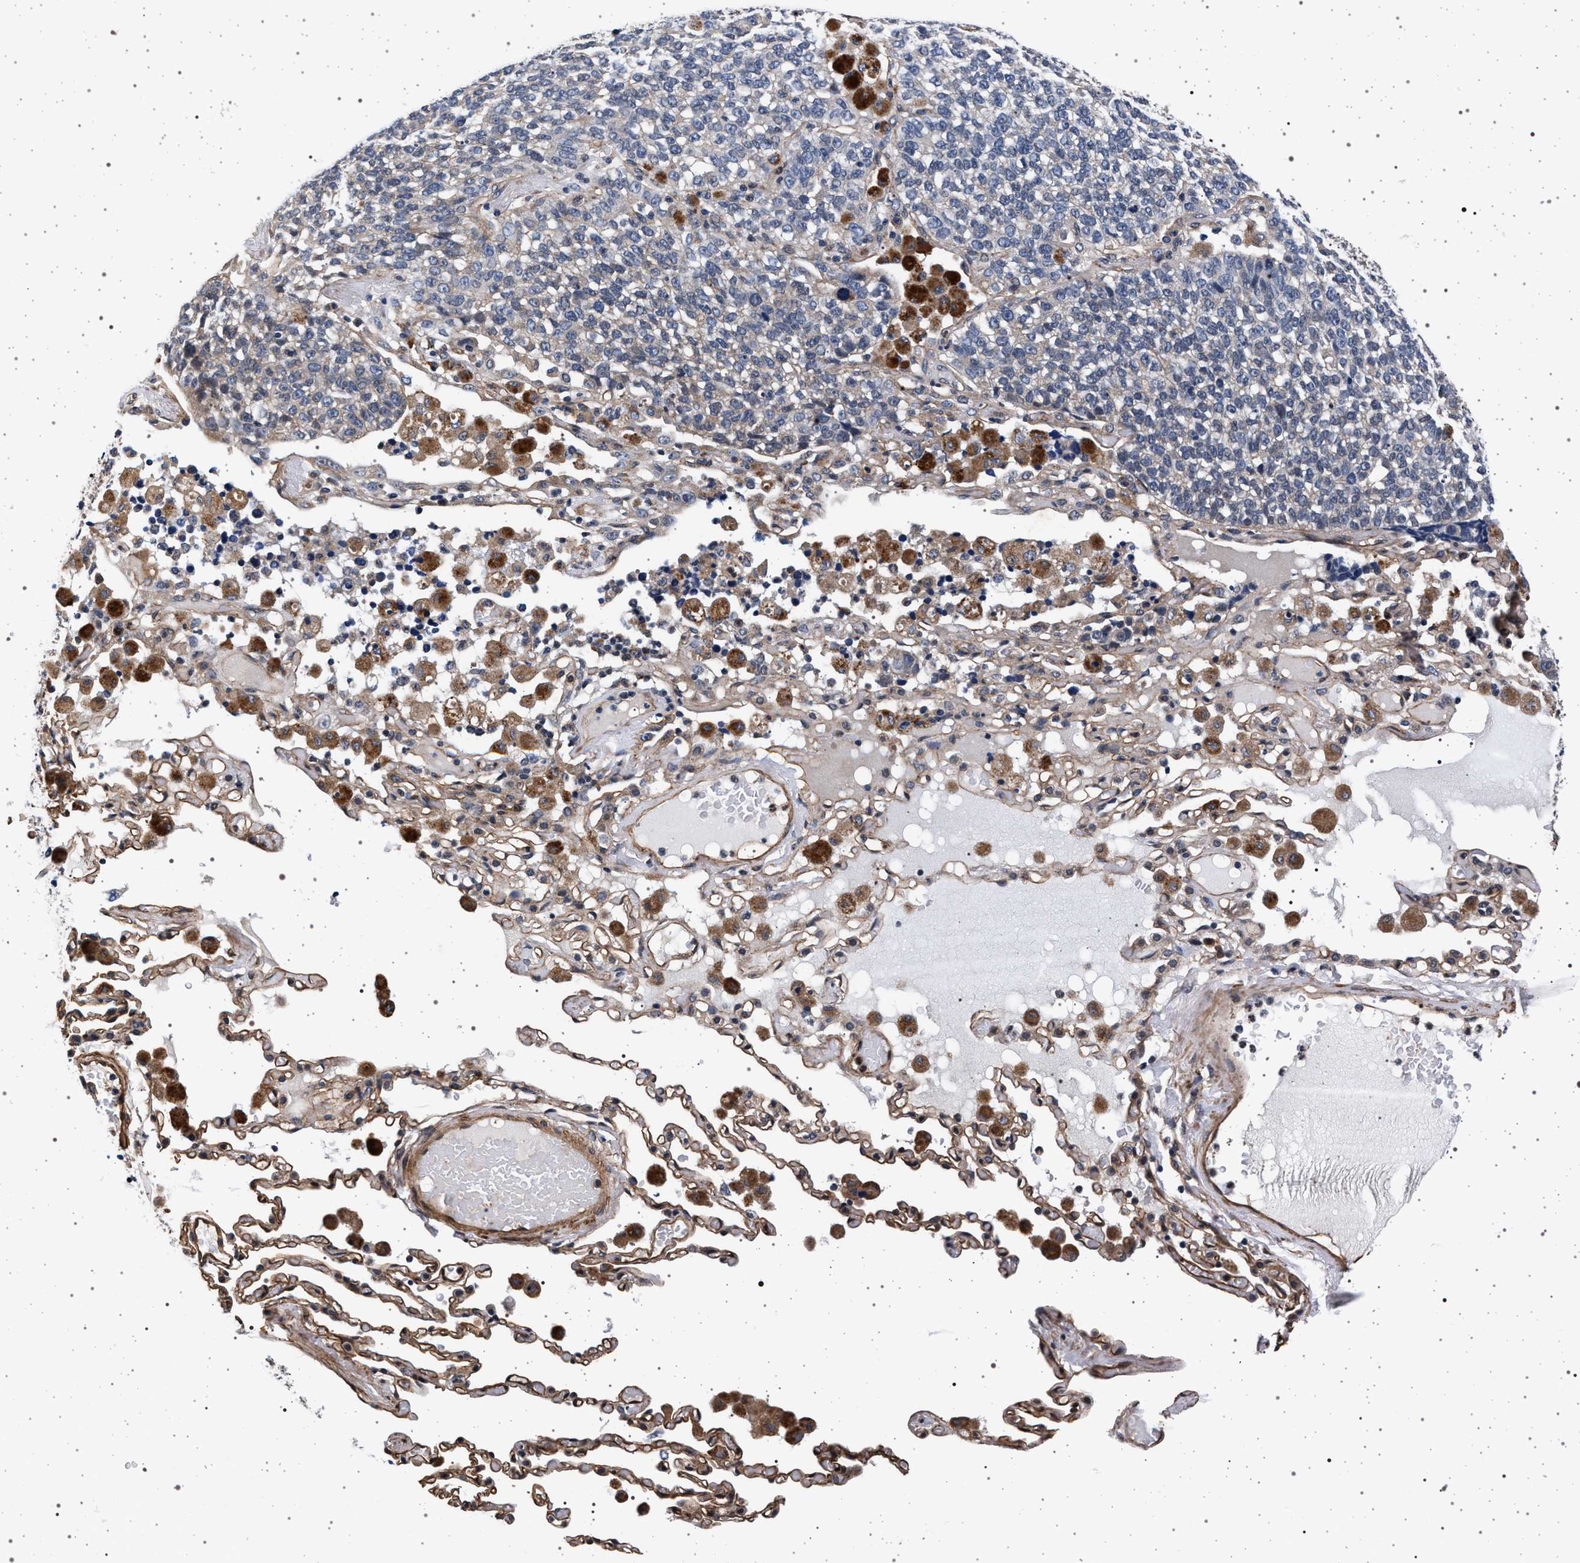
{"staining": {"intensity": "negative", "quantity": "none", "location": "none"}, "tissue": "lung cancer", "cell_type": "Tumor cells", "image_type": "cancer", "snomed": [{"axis": "morphology", "description": "Adenocarcinoma, NOS"}, {"axis": "topography", "description": "Lung"}], "caption": "Immunohistochemistry (IHC) image of human adenocarcinoma (lung) stained for a protein (brown), which reveals no expression in tumor cells.", "gene": "KCNK6", "patient": {"sex": "male", "age": 49}}